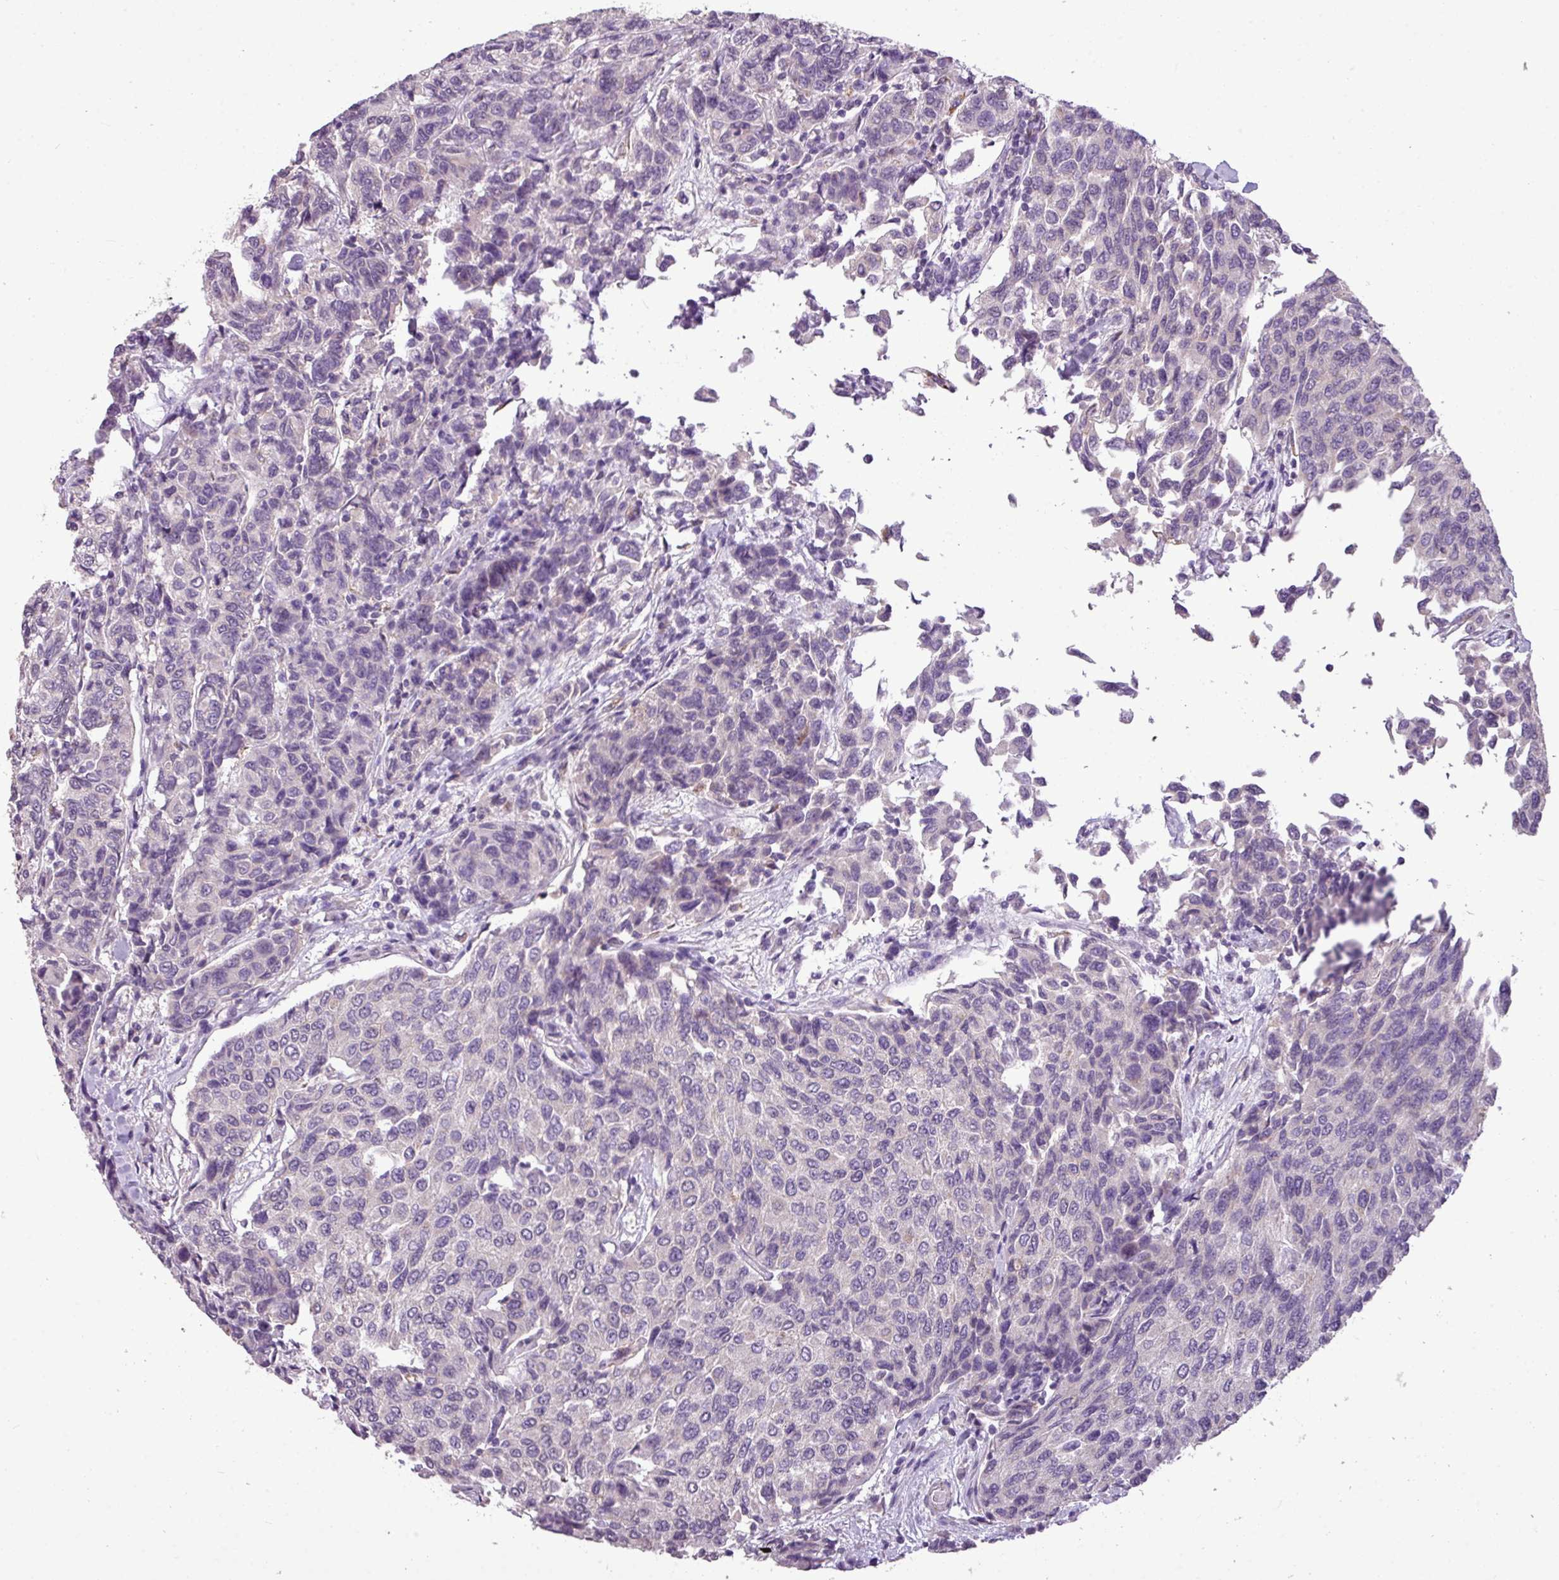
{"staining": {"intensity": "negative", "quantity": "none", "location": "none"}, "tissue": "breast cancer", "cell_type": "Tumor cells", "image_type": "cancer", "snomed": [{"axis": "morphology", "description": "Duct carcinoma"}, {"axis": "topography", "description": "Breast"}], "caption": "Tumor cells are negative for brown protein staining in breast intraductal carcinoma.", "gene": "ALDH2", "patient": {"sex": "female", "age": 55}}